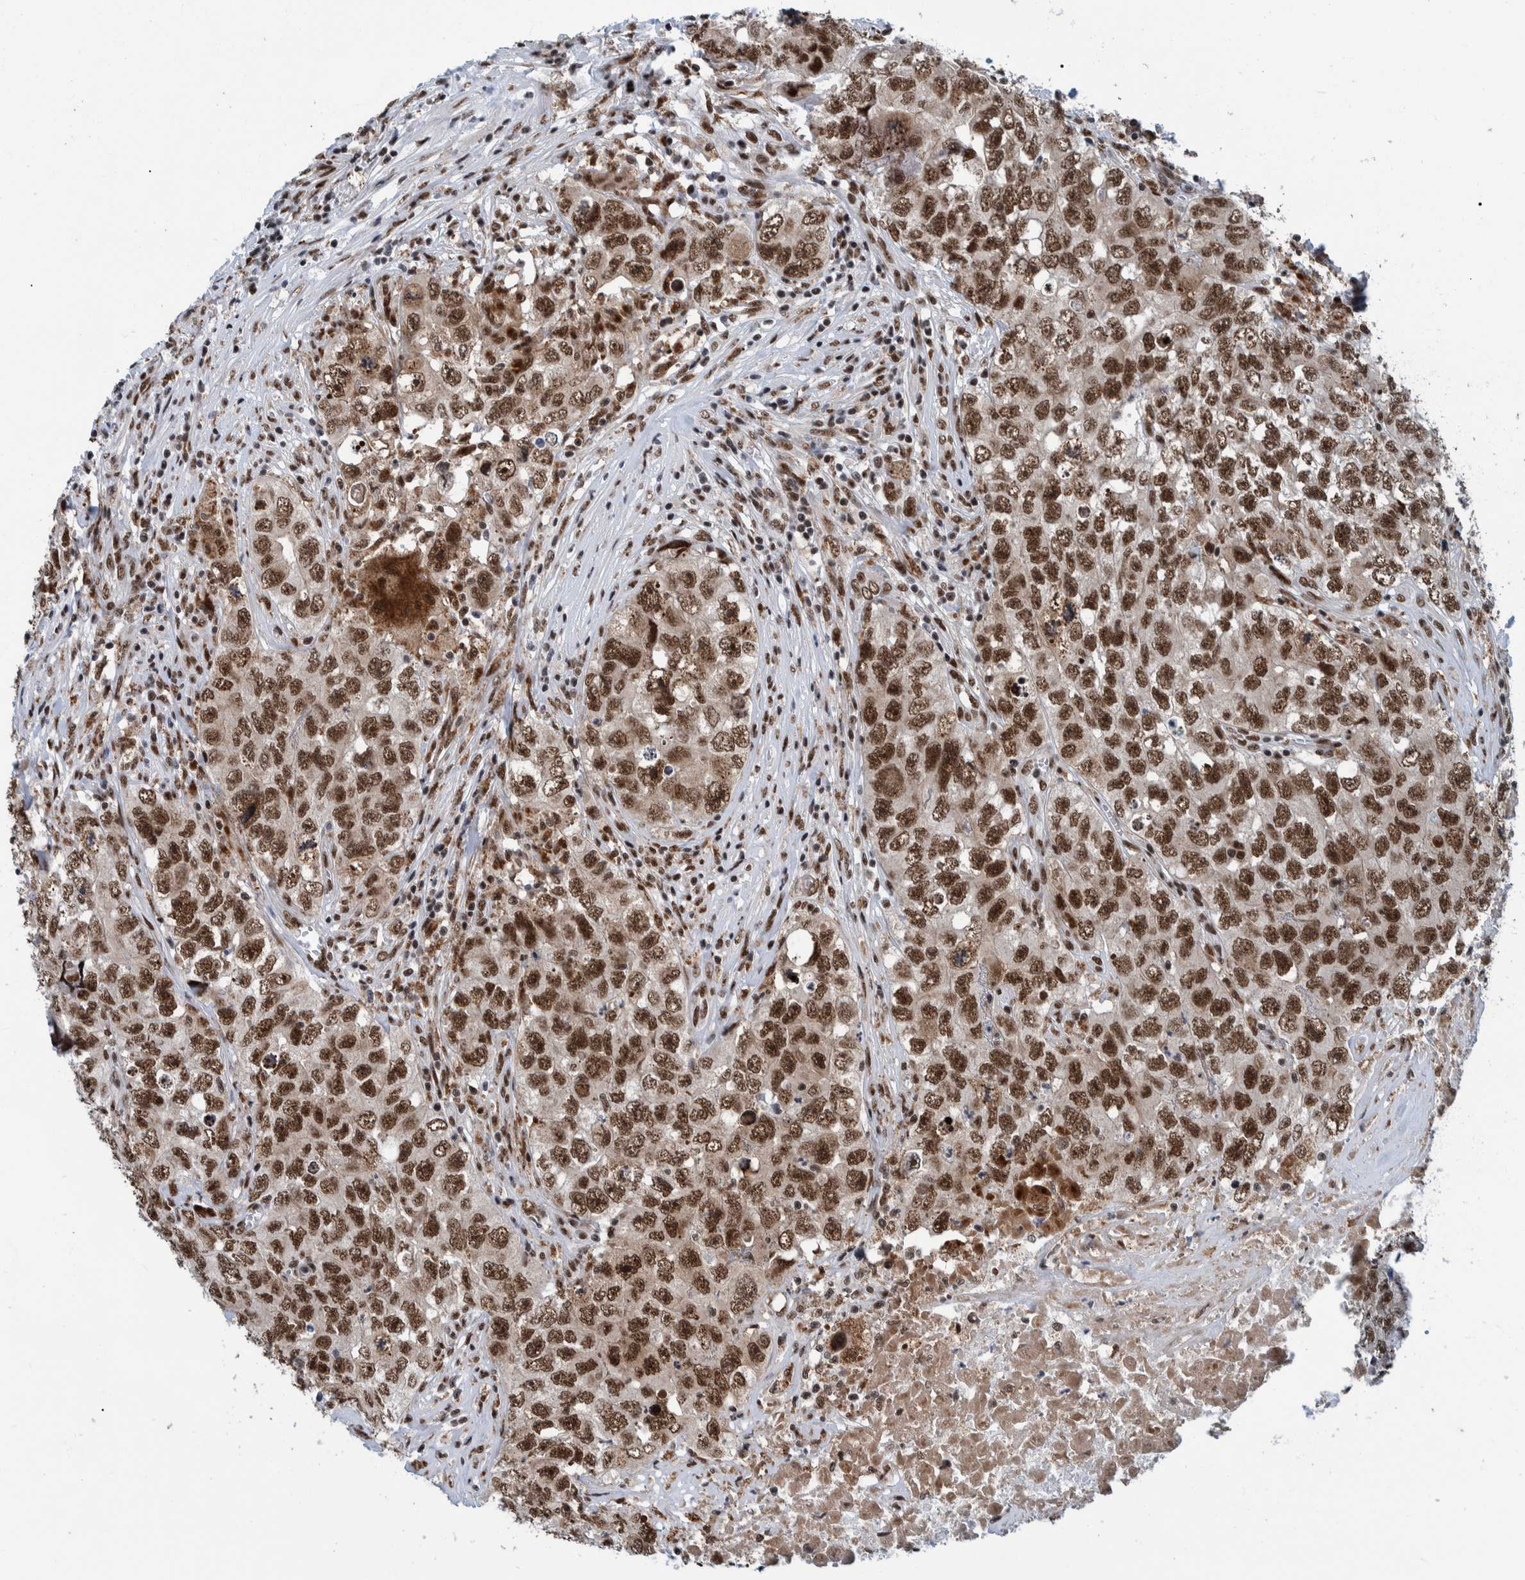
{"staining": {"intensity": "strong", "quantity": ">75%", "location": "nuclear"}, "tissue": "testis cancer", "cell_type": "Tumor cells", "image_type": "cancer", "snomed": [{"axis": "morphology", "description": "Seminoma, NOS"}, {"axis": "morphology", "description": "Carcinoma, Embryonal, NOS"}, {"axis": "topography", "description": "Testis"}], "caption": "Testis cancer (seminoma) stained for a protein (brown) reveals strong nuclear positive positivity in about >75% of tumor cells.", "gene": "EFTUD2", "patient": {"sex": "male", "age": 43}}